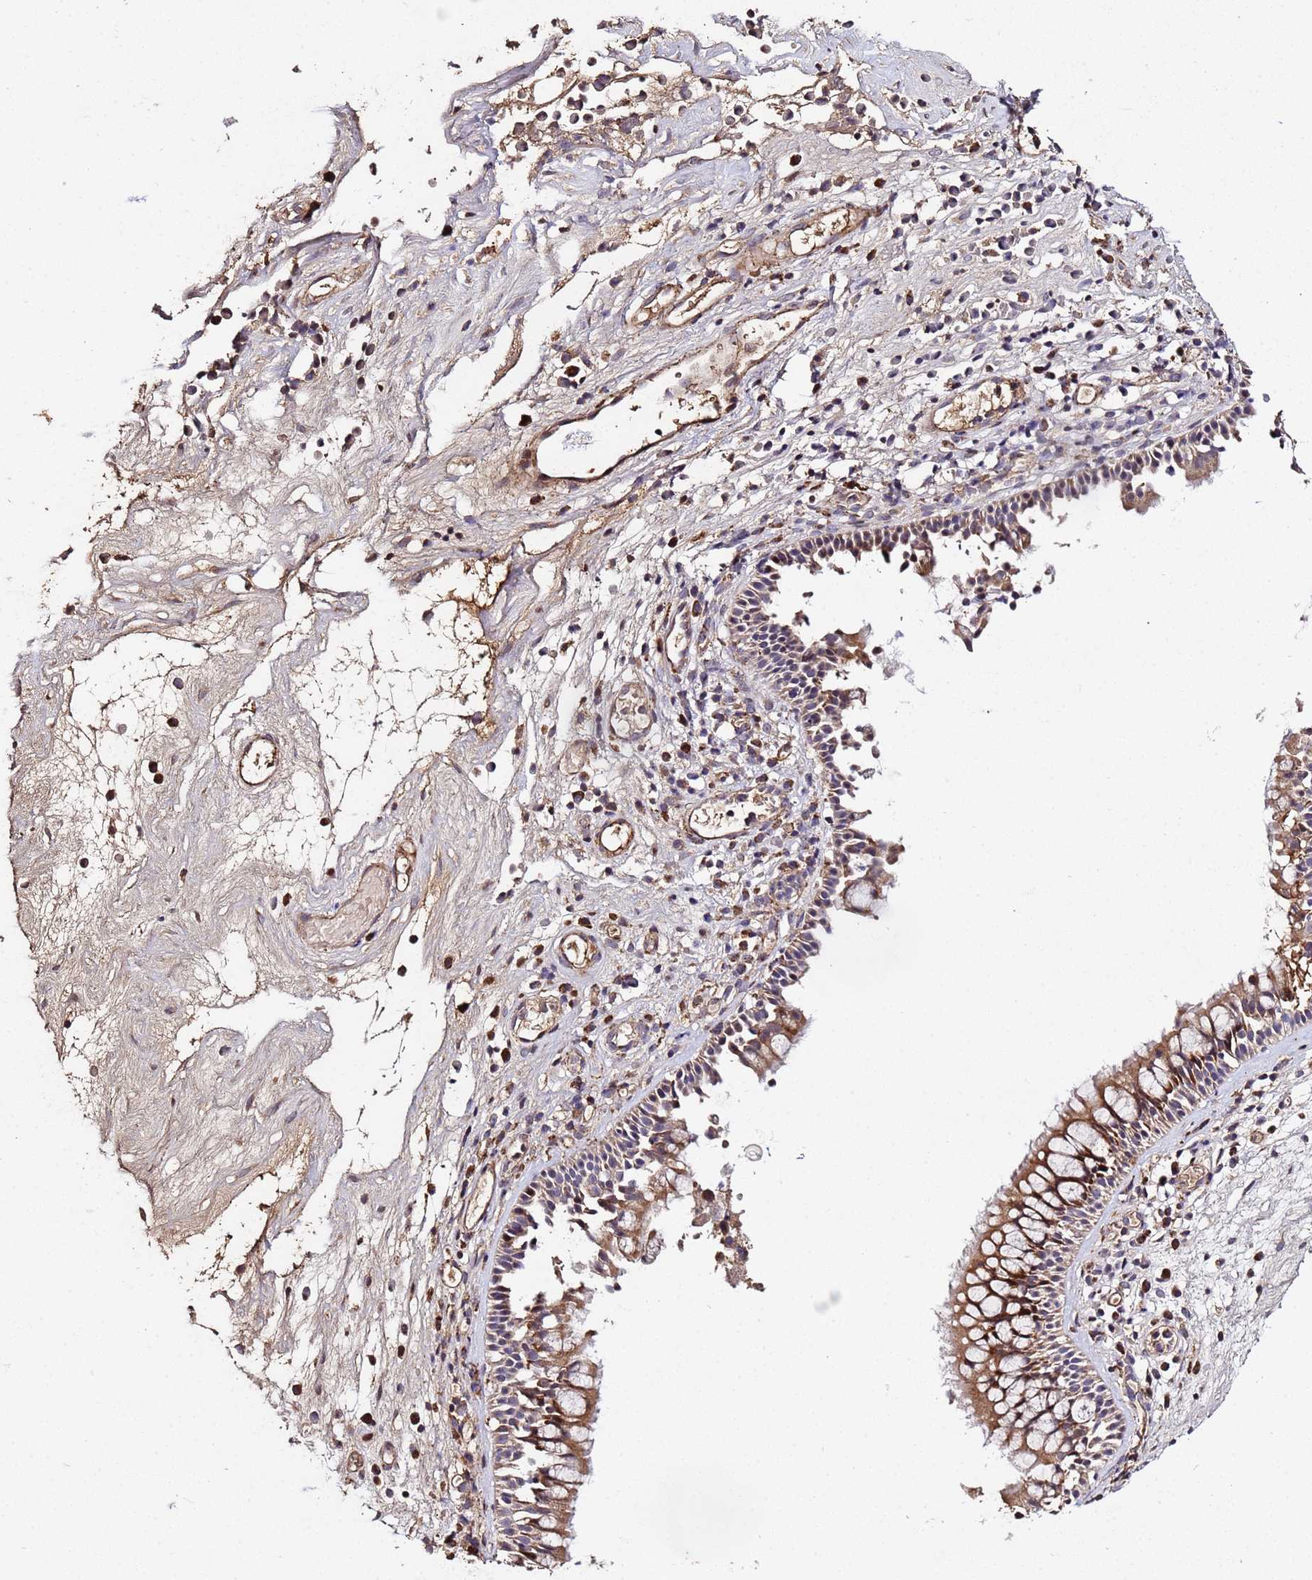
{"staining": {"intensity": "strong", "quantity": "25%-75%", "location": "cytoplasmic/membranous,nuclear"}, "tissue": "nasopharynx", "cell_type": "Respiratory epithelial cells", "image_type": "normal", "snomed": [{"axis": "morphology", "description": "Normal tissue, NOS"}, {"axis": "morphology", "description": "Inflammation, NOS"}, {"axis": "morphology", "description": "Malignant melanoma, Metastatic site"}, {"axis": "topography", "description": "Nasopharynx"}], "caption": "Immunohistochemical staining of normal human nasopharynx reveals 25%-75% levels of strong cytoplasmic/membranous,nuclear protein expression in about 25%-75% of respiratory epithelial cells.", "gene": "WNK4", "patient": {"sex": "male", "age": 70}}